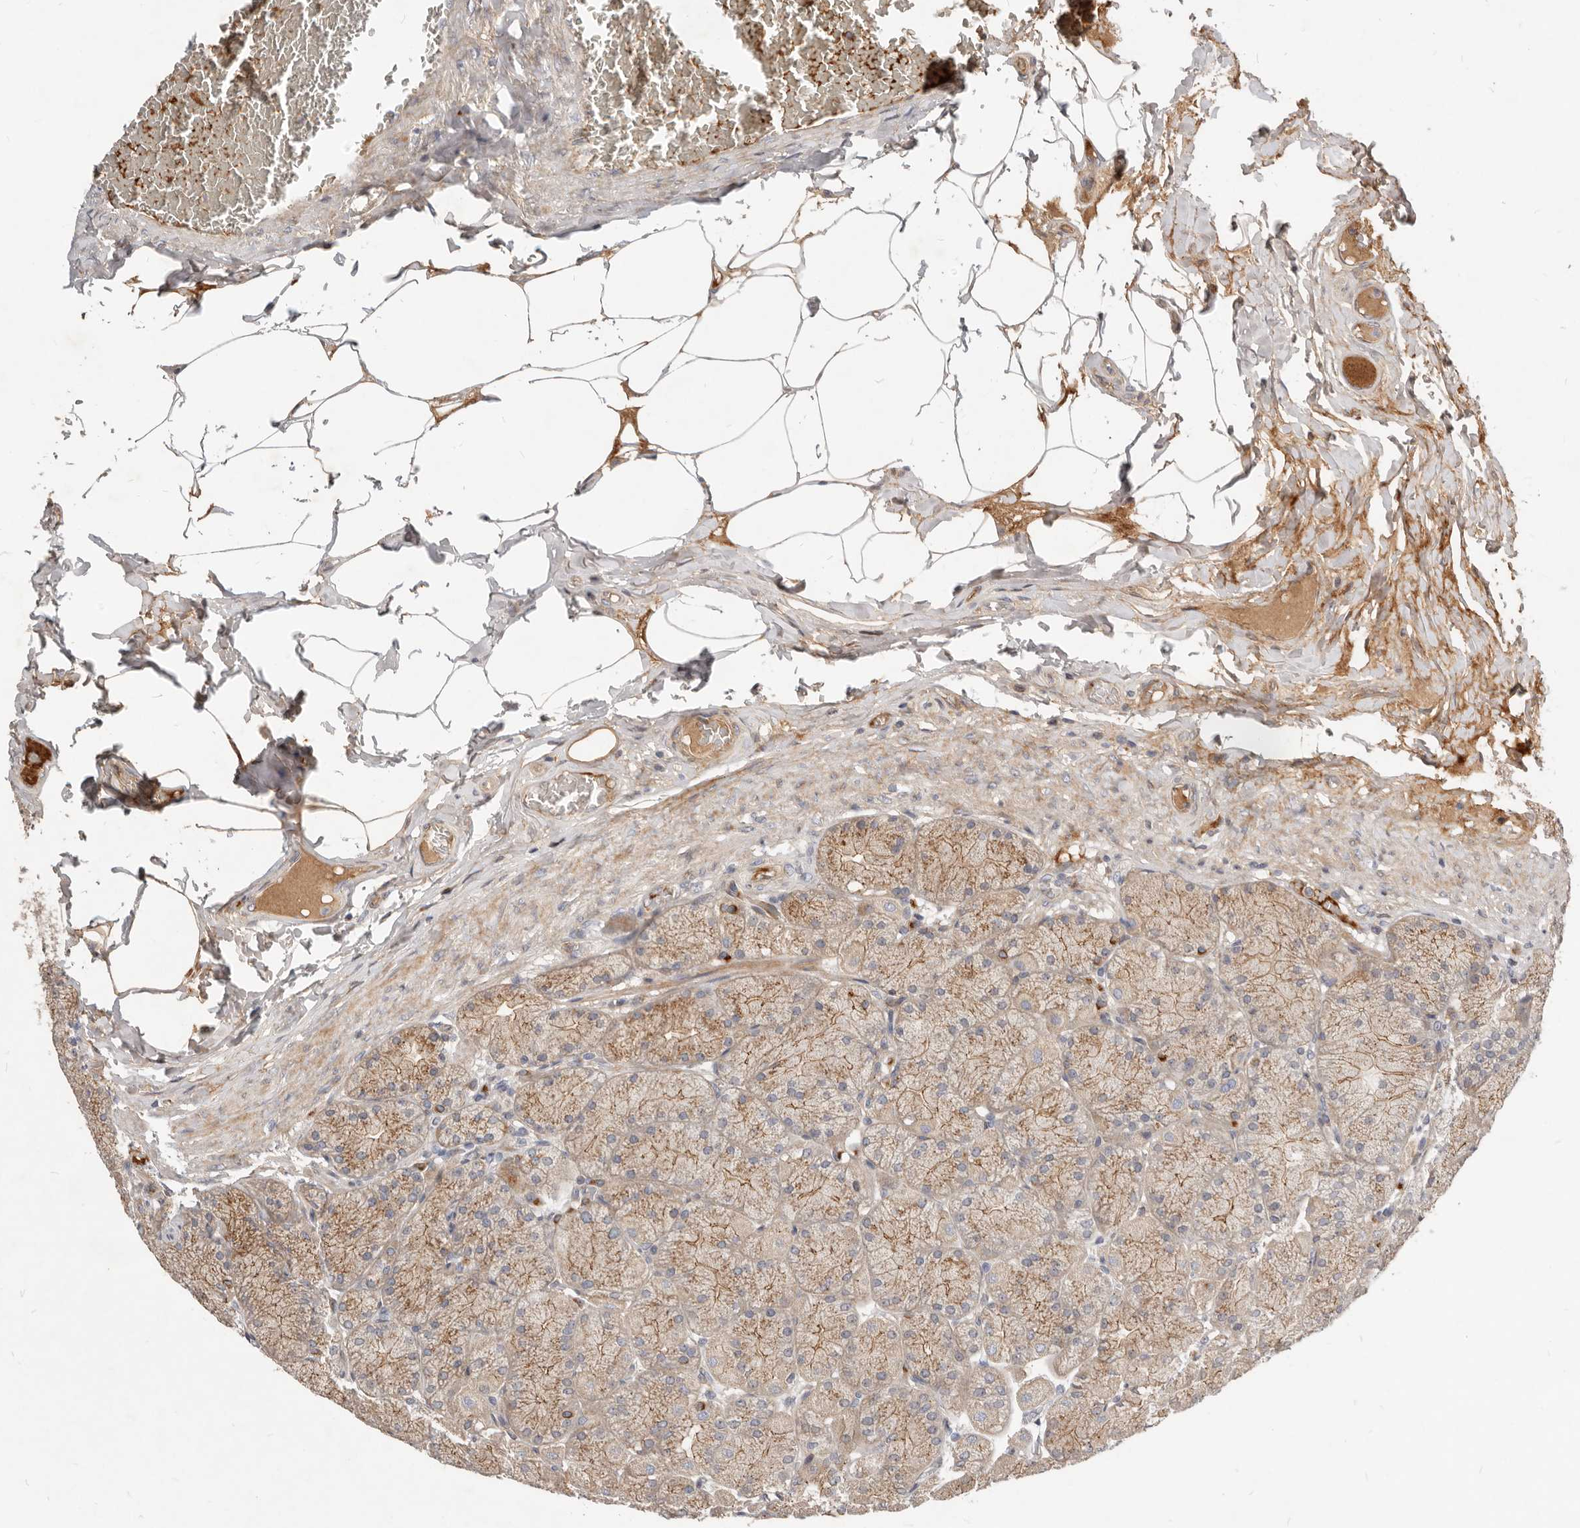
{"staining": {"intensity": "strong", "quantity": "25%-75%", "location": "cytoplasmic/membranous"}, "tissue": "stomach", "cell_type": "Glandular cells", "image_type": "normal", "snomed": [{"axis": "morphology", "description": "Normal tissue, NOS"}, {"axis": "topography", "description": "Stomach, upper"}], "caption": "Immunohistochemical staining of benign human stomach demonstrates high levels of strong cytoplasmic/membranous positivity in about 25%-75% of glandular cells.", "gene": "NPY4R2", "patient": {"sex": "female", "age": 56}}